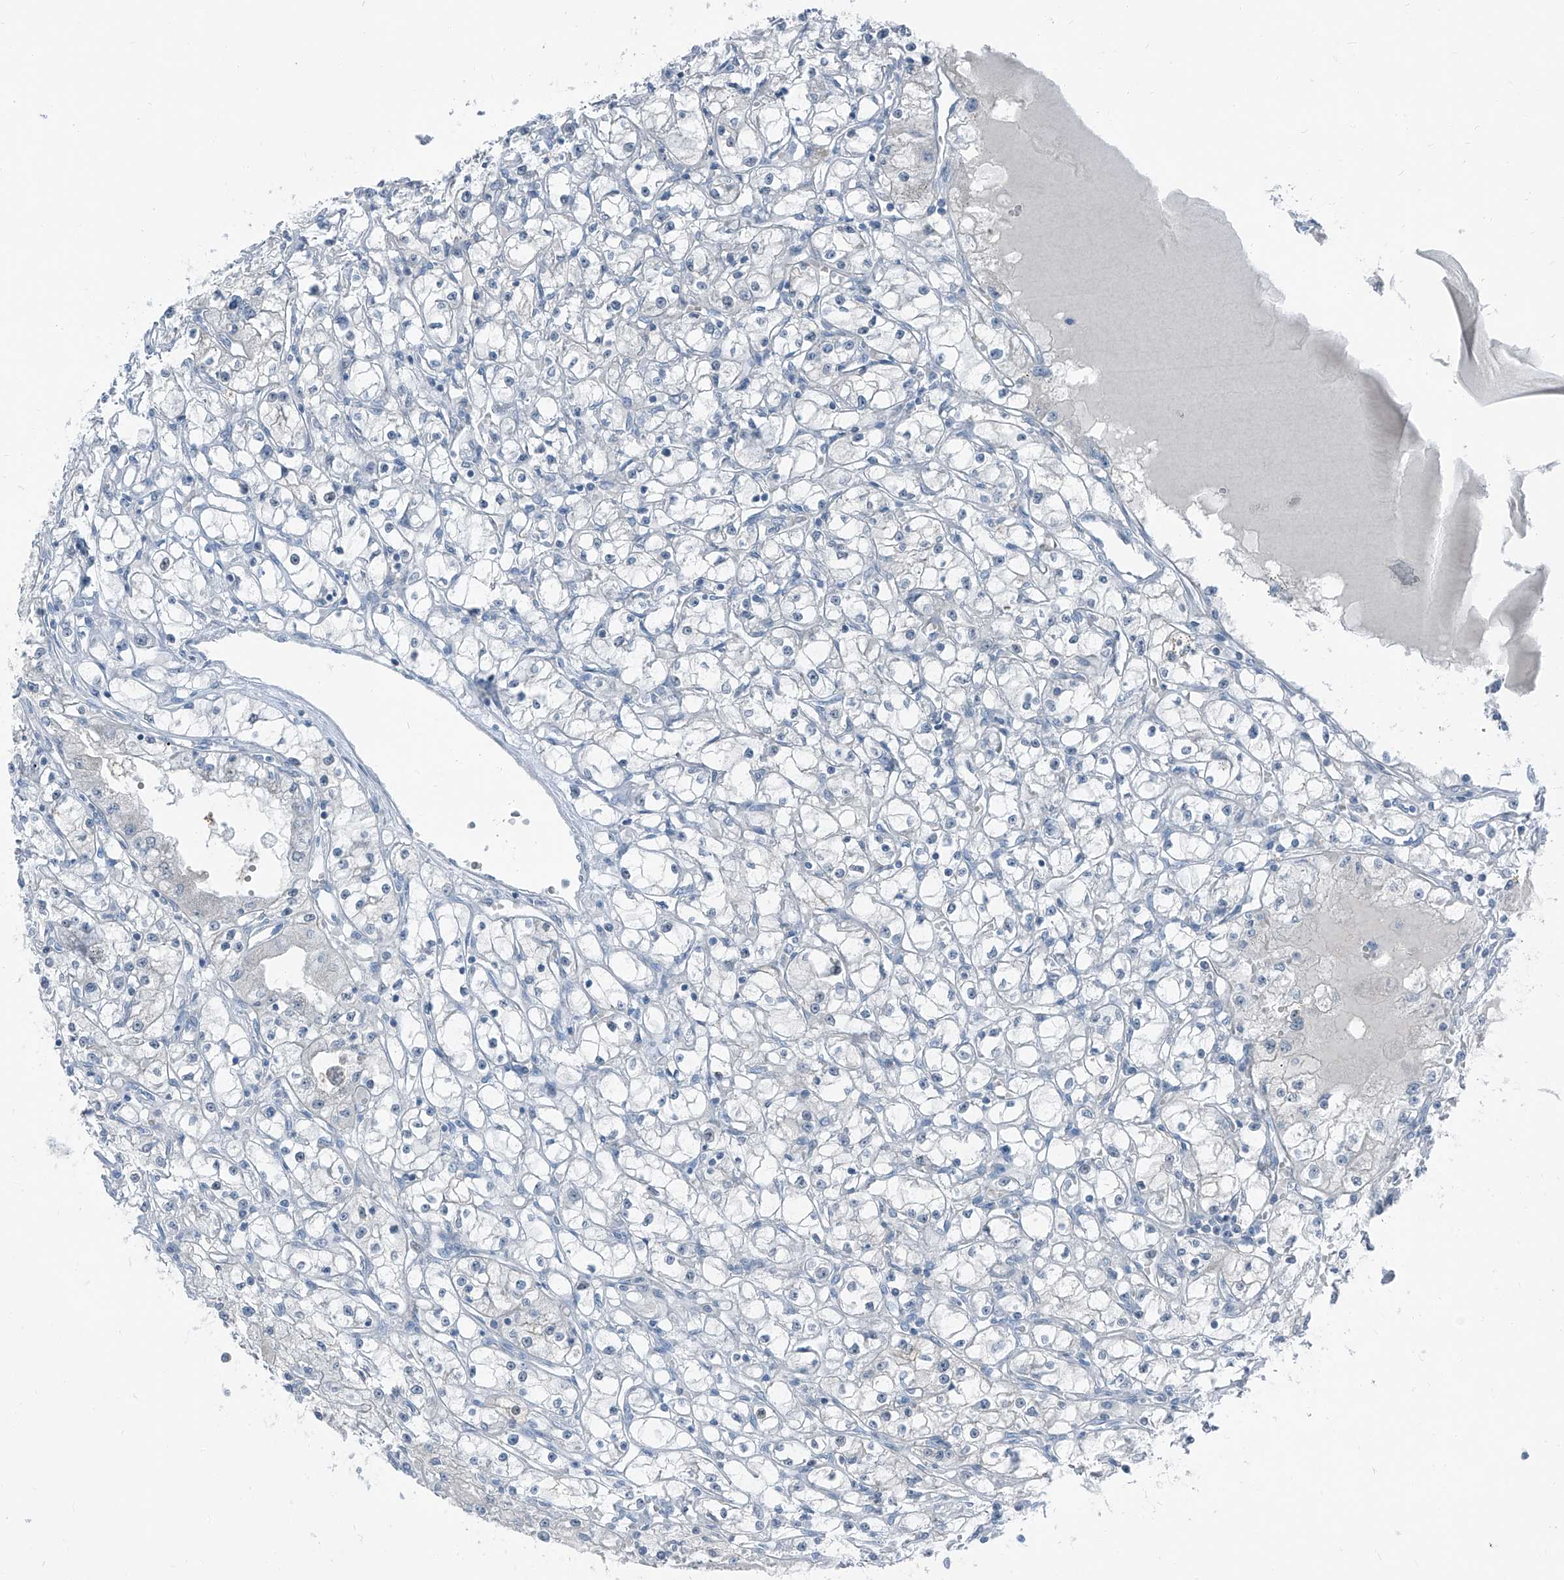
{"staining": {"intensity": "negative", "quantity": "none", "location": "none"}, "tissue": "renal cancer", "cell_type": "Tumor cells", "image_type": "cancer", "snomed": [{"axis": "morphology", "description": "Adenocarcinoma, NOS"}, {"axis": "topography", "description": "Kidney"}], "caption": "IHC image of neoplastic tissue: renal cancer stained with DAB displays no significant protein expression in tumor cells.", "gene": "RGN", "patient": {"sex": "male", "age": 56}}